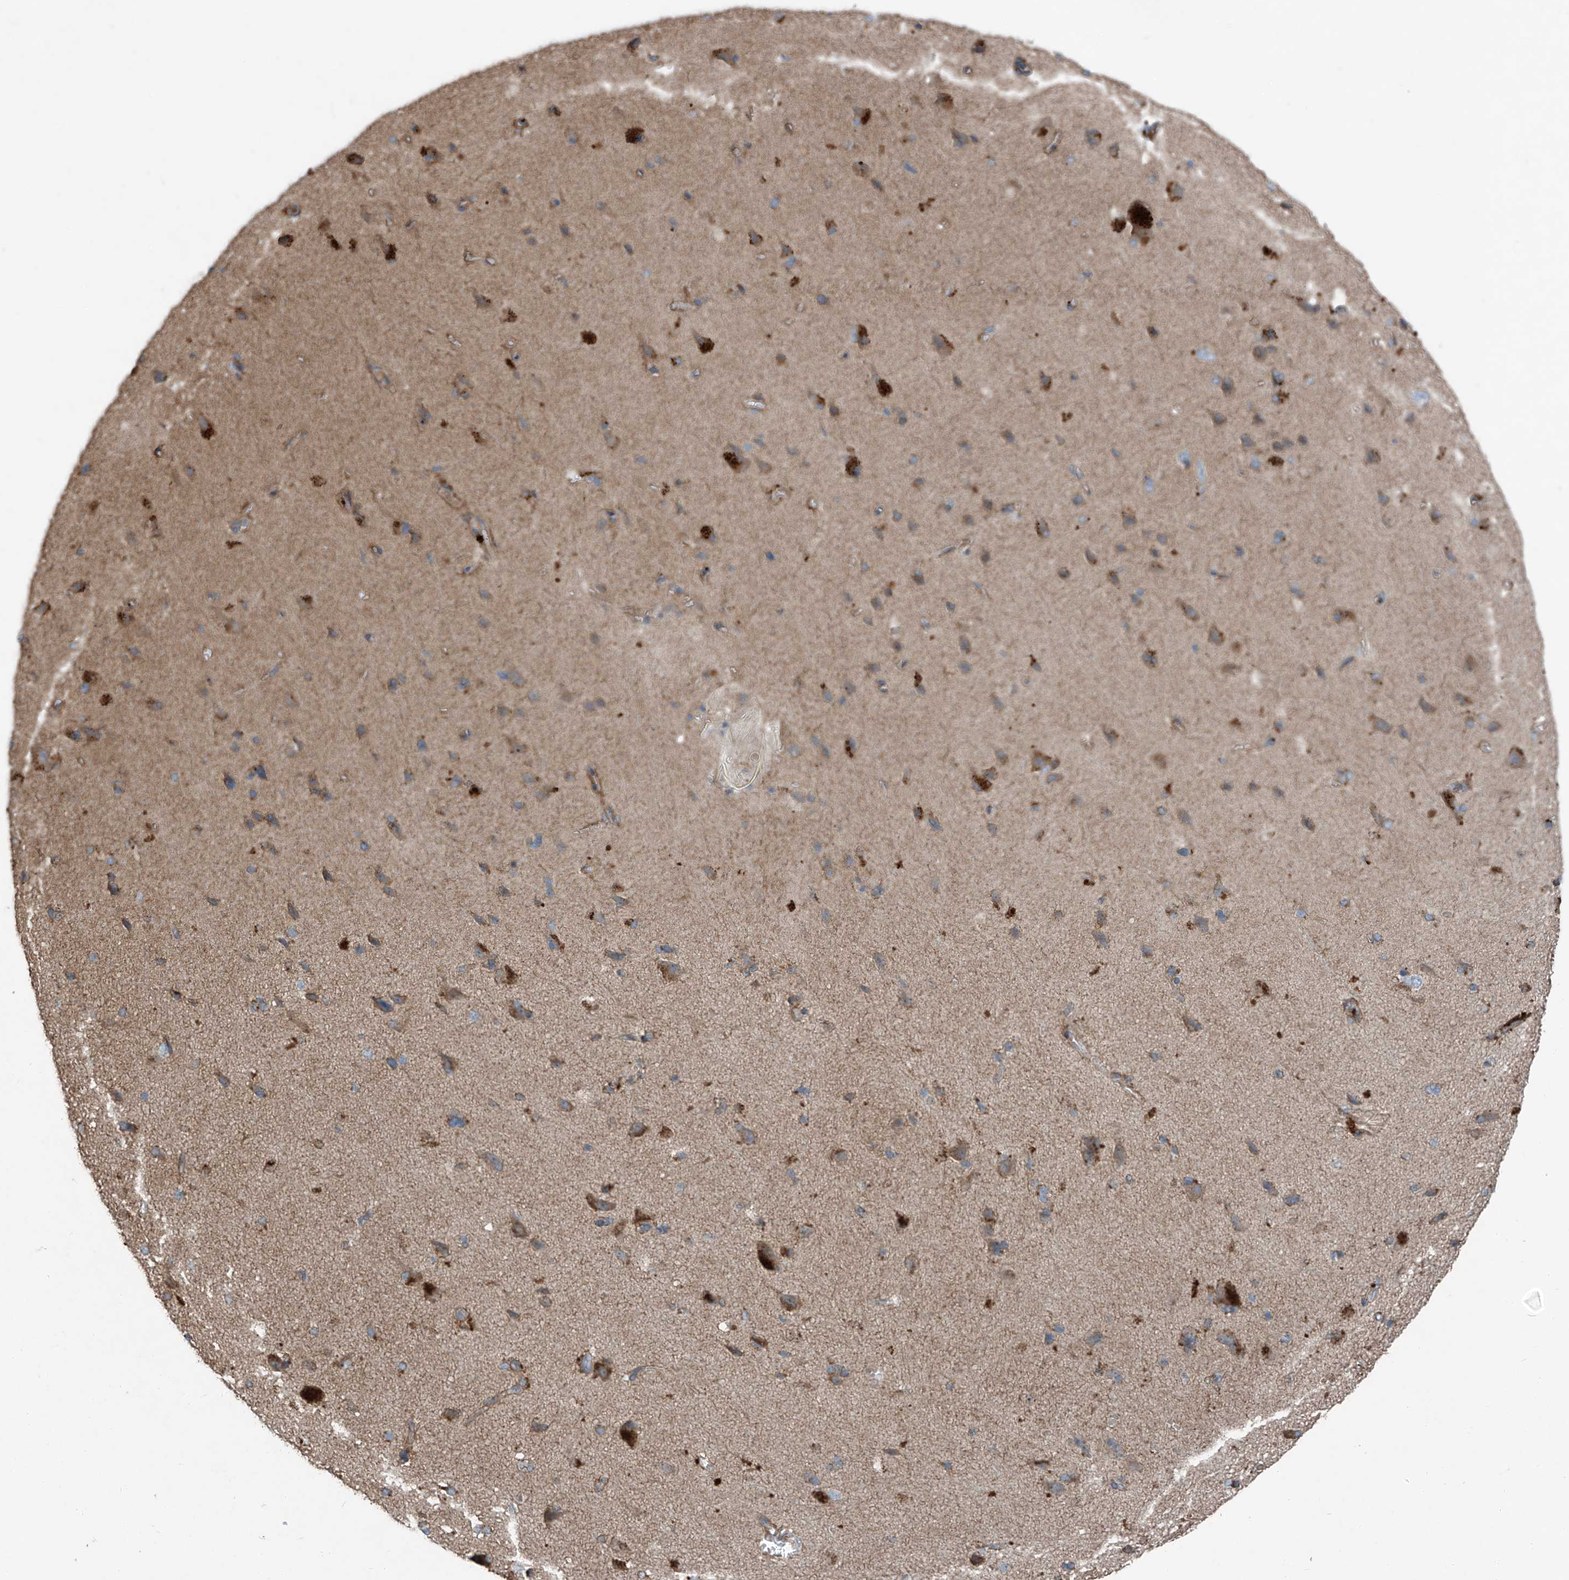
{"staining": {"intensity": "weak", "quantity": "25%-75%", "location": "cytoplasmic/membranous"}, "tissue": "cerebral cortex", "cell_type": "Endothelial cells", "image_type": "normal", "snomed": [{"axis": "morphology", "description": "Normal tissue, NOS"}, {"axis": "topography", "description": "Cerebral cortex"}], "caption": "This image exhibits benign cerebral cortex stained with immunohistochemistry to label a protein in brown. The cytoplasmic/membranous of endothelial cells show weak positivity for the protein. Nuclei are counter-stained blue.", "gene": "FOXRED2", "patient": {"sex": "male", "age": 62}}